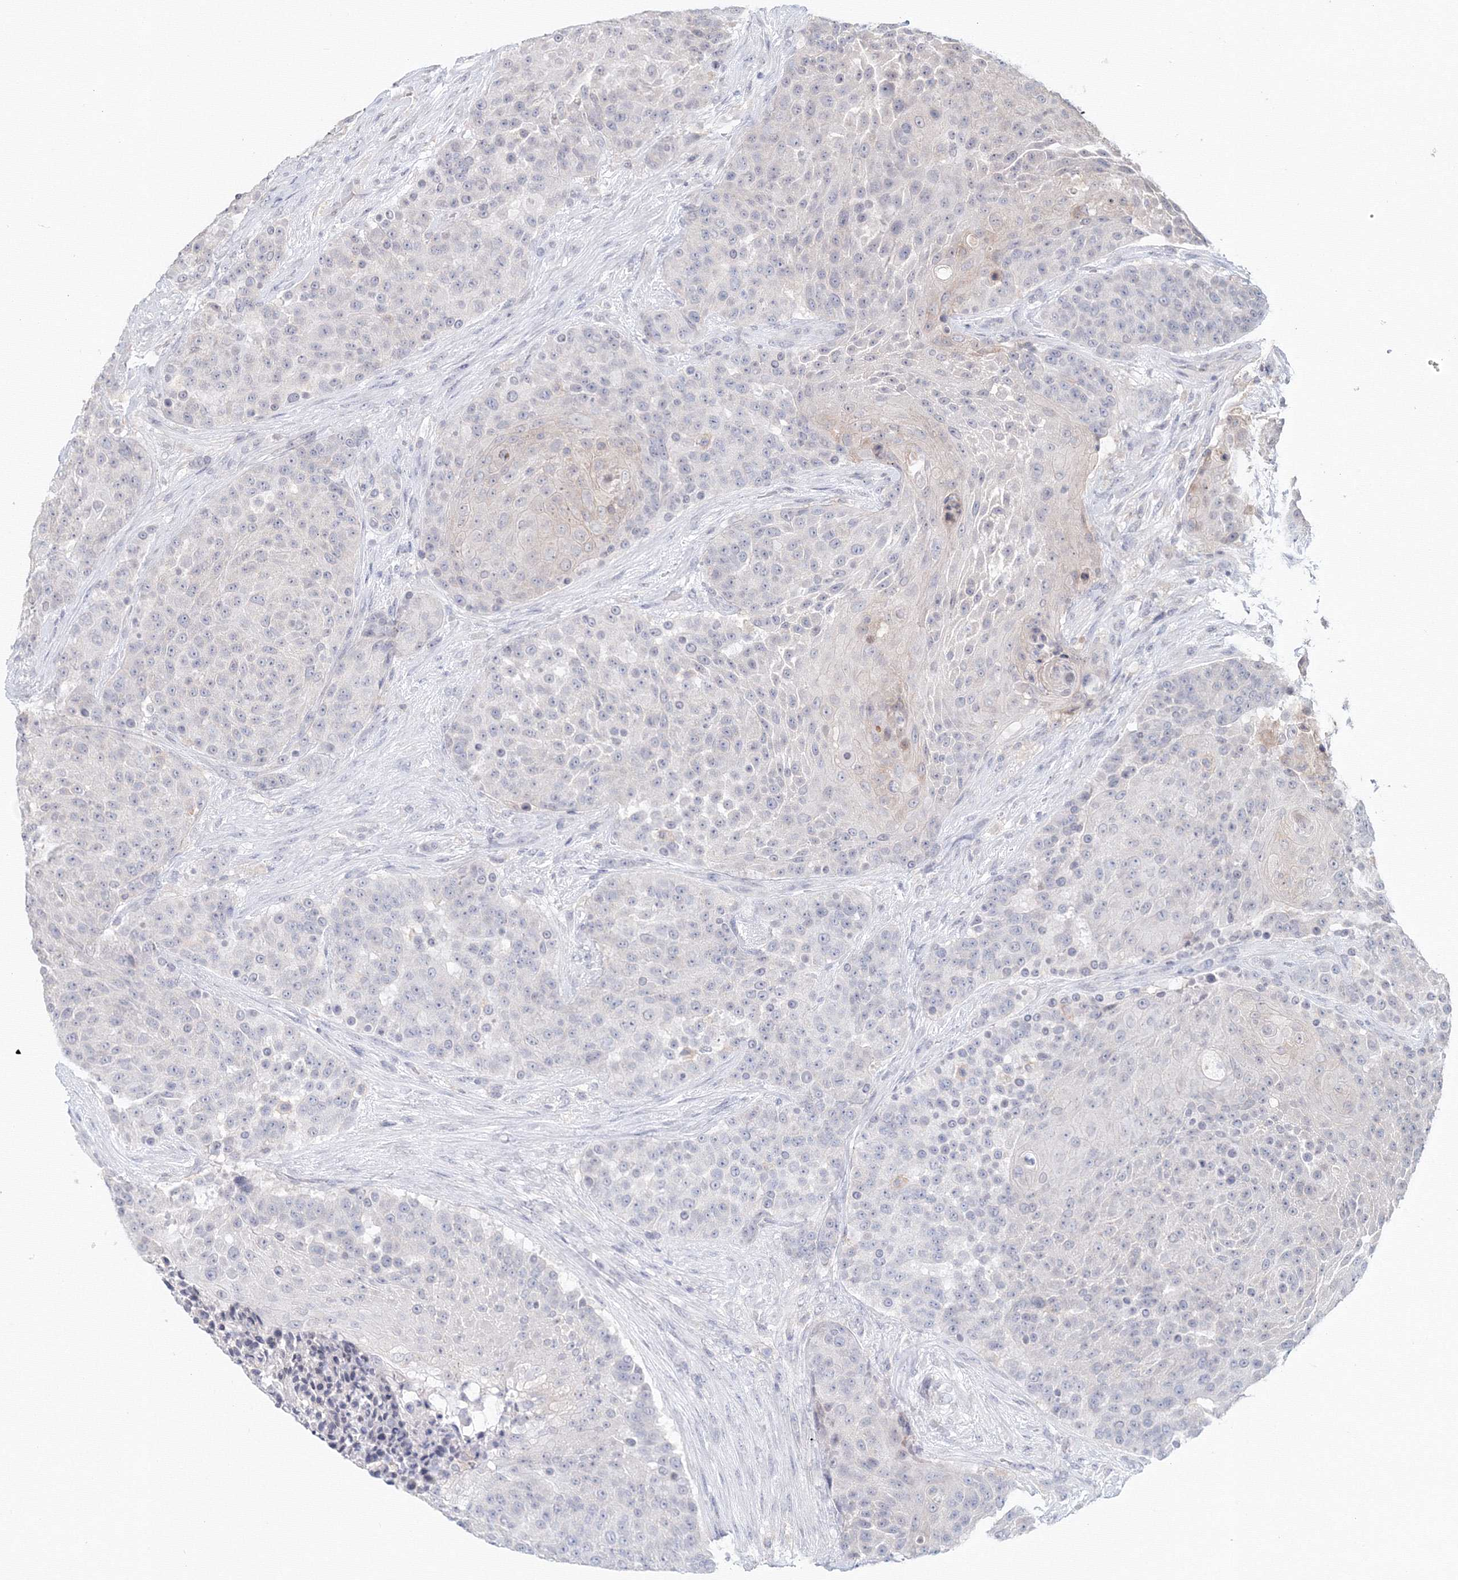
{"staining": {"intensity": "negative", "quantity": "none", "location": "none"}, "tissue": "urothelial cancer", "cell_type": "Tumor cells", "image_type": "cancer", "snomed": [{"axis": "morphology", "description": "Urothelial carcinoma, High grade"}, {"axis": "topography", "description": "Urinary bladder"}], "caption": "Human urothelial cancer stained for a protein using immunohistochemistry (IHC) exhibits no staining in tumor cells.", "gene": "SLC7A7", "patient": {"sex": "female", "age": 63}}